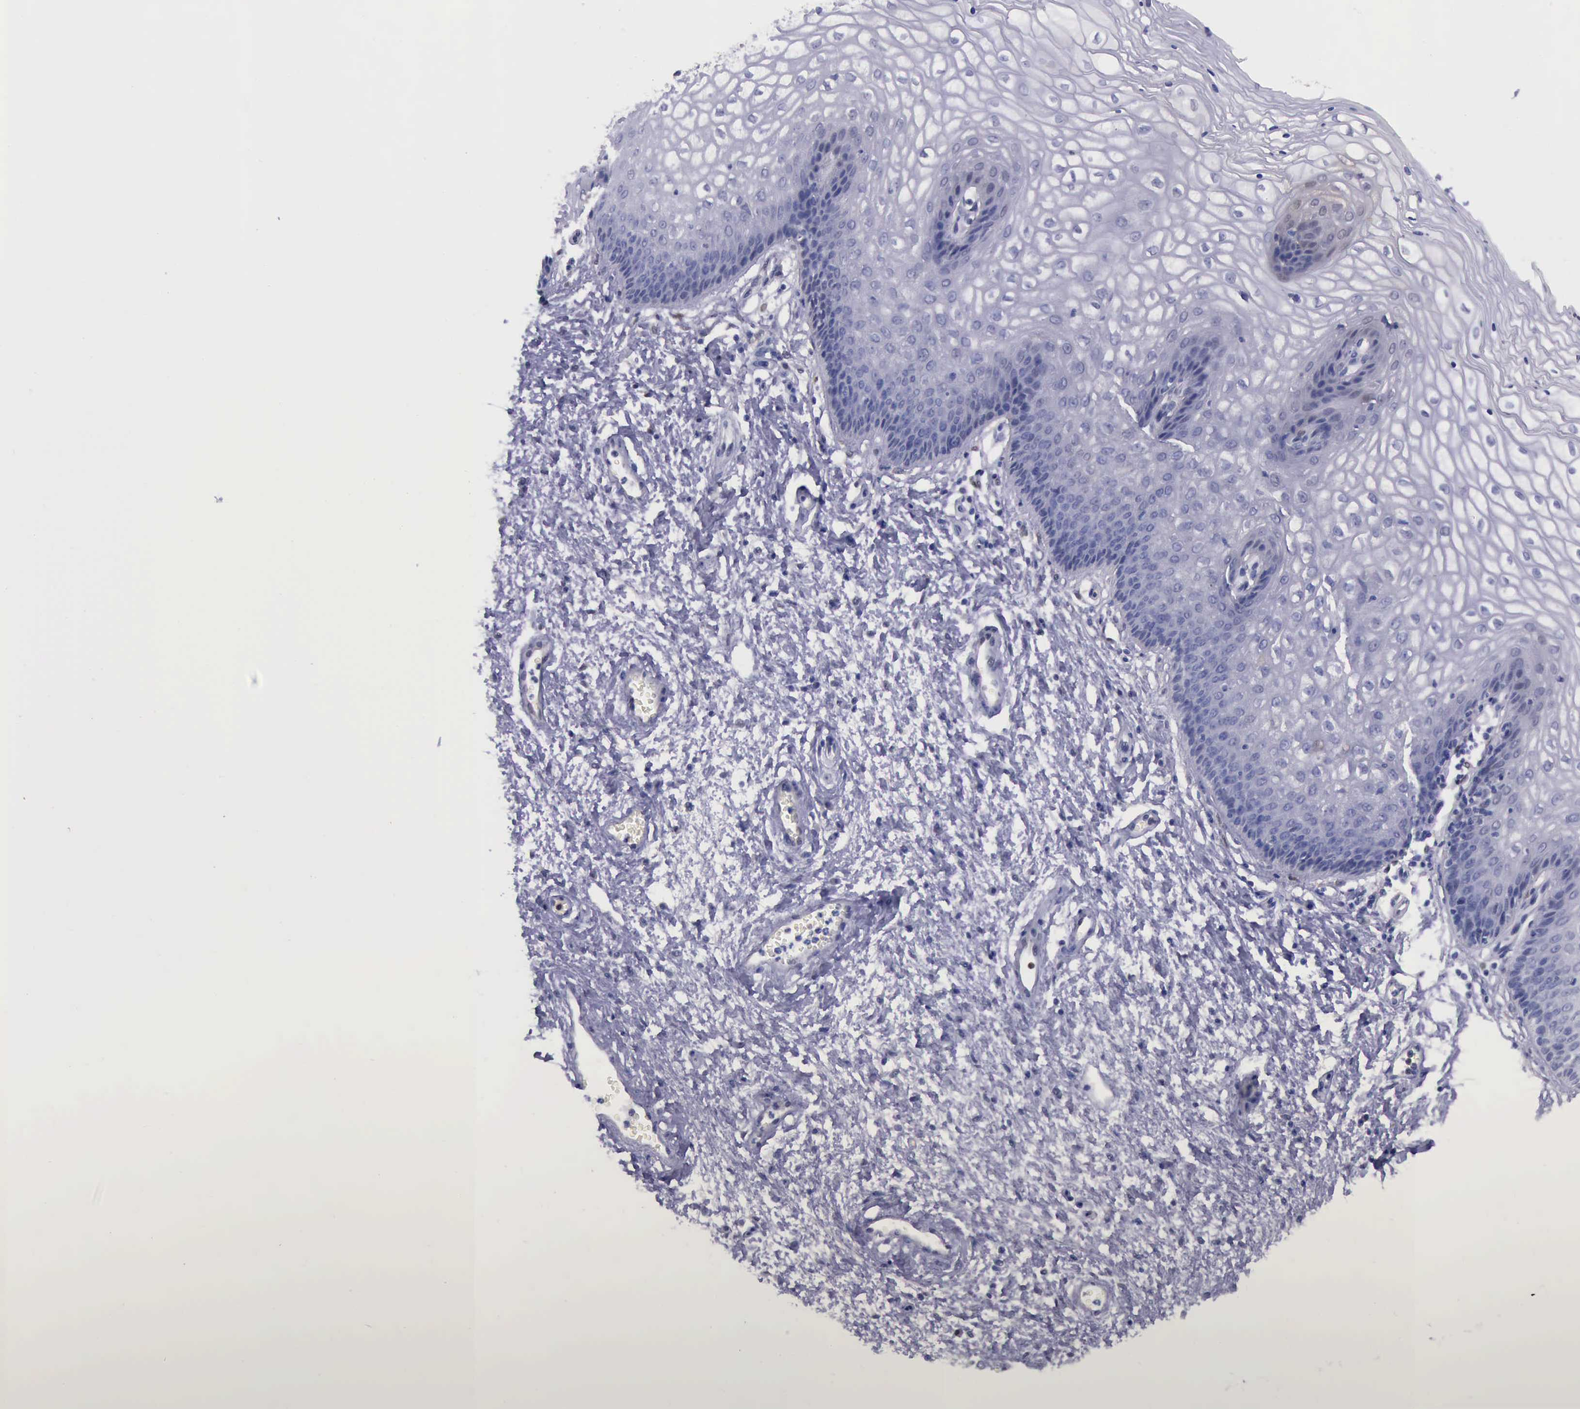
{"staining": {"intensity": "weak", "quantity": "<25%", "location": "cytoplasmic/membranous"}, "tissue": "vagina", "cell_type": "Squamous epithelial cells", "image_type": "normal", "snomed": [{"axis": "morphology", "description": "Normal tissue, NOS"}, {"axis": "topography", "description": "Vagina"}], "caption": "An immunohistochemistry micrograph of benign vagina is shown. There is no staining in squamous epithelial cells of vagina.", "gene": "TYMP", "patient": {"sex": "female", "age": 34}}